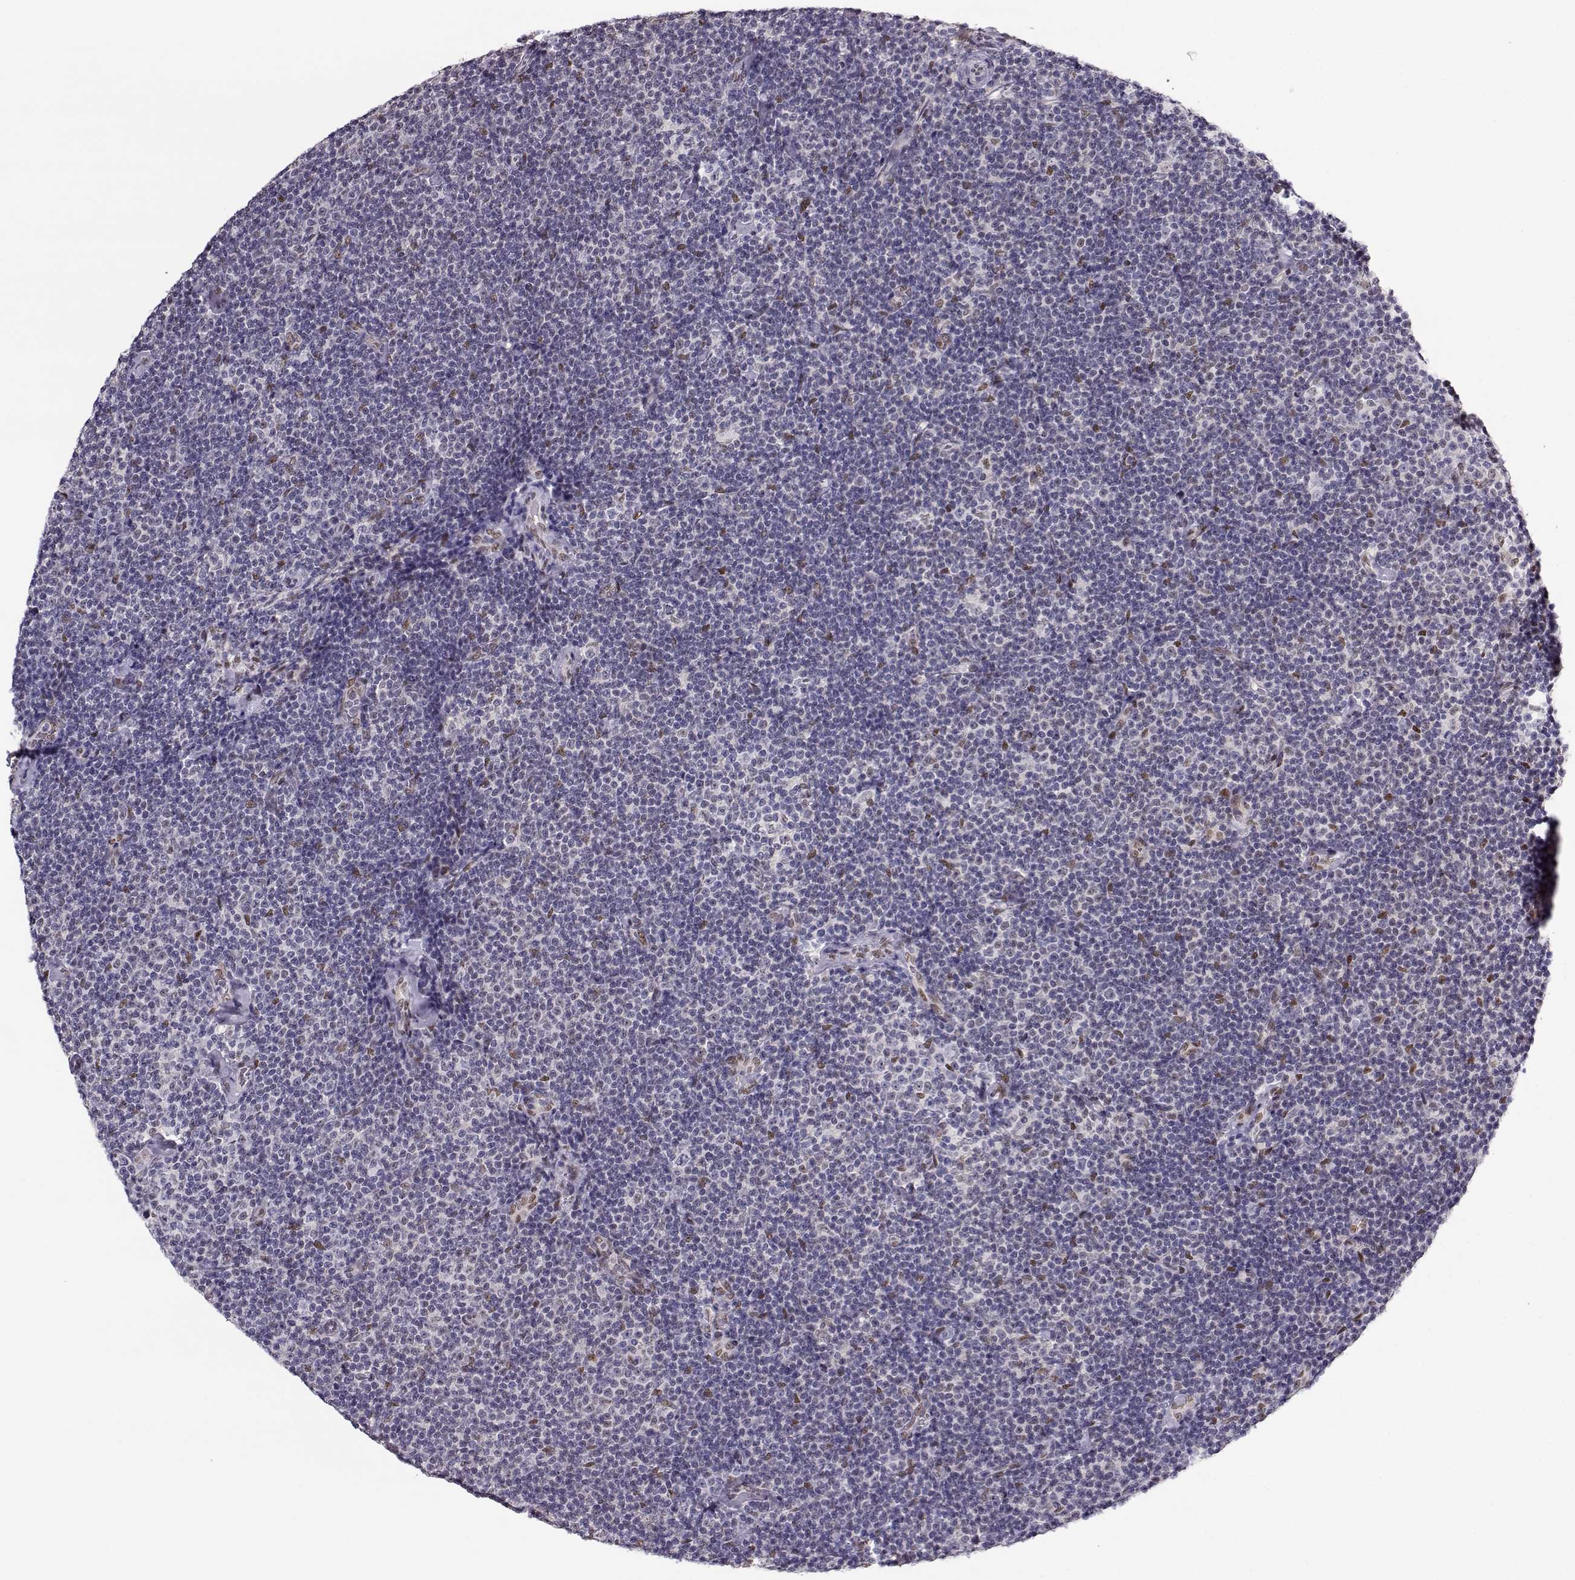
{"staining": {"intensity": "negative", "quantity": "none", "location": "none"}, "tissue": "lymphoma", "cell_type": "Tumor cells", "image_type": "cancer", "snomed": [{"axis": "morphology", "description": "Malignant lymphoma, non-Hodgkin's type, Low grade"}, {"axis": "topography", "description": "Lymph node"}], "caption": "A histopathology image of malignant lymphoma, non-Hodgkin's type (low-grade) stained for a protein demonstrates no brown staining in tumor cells. The staining is performed using DAB brown chromogen with nuclei counter-stained in using hematoxylin.", "gene": "POLI", "patient": {"sex": "male", "age": 81}}